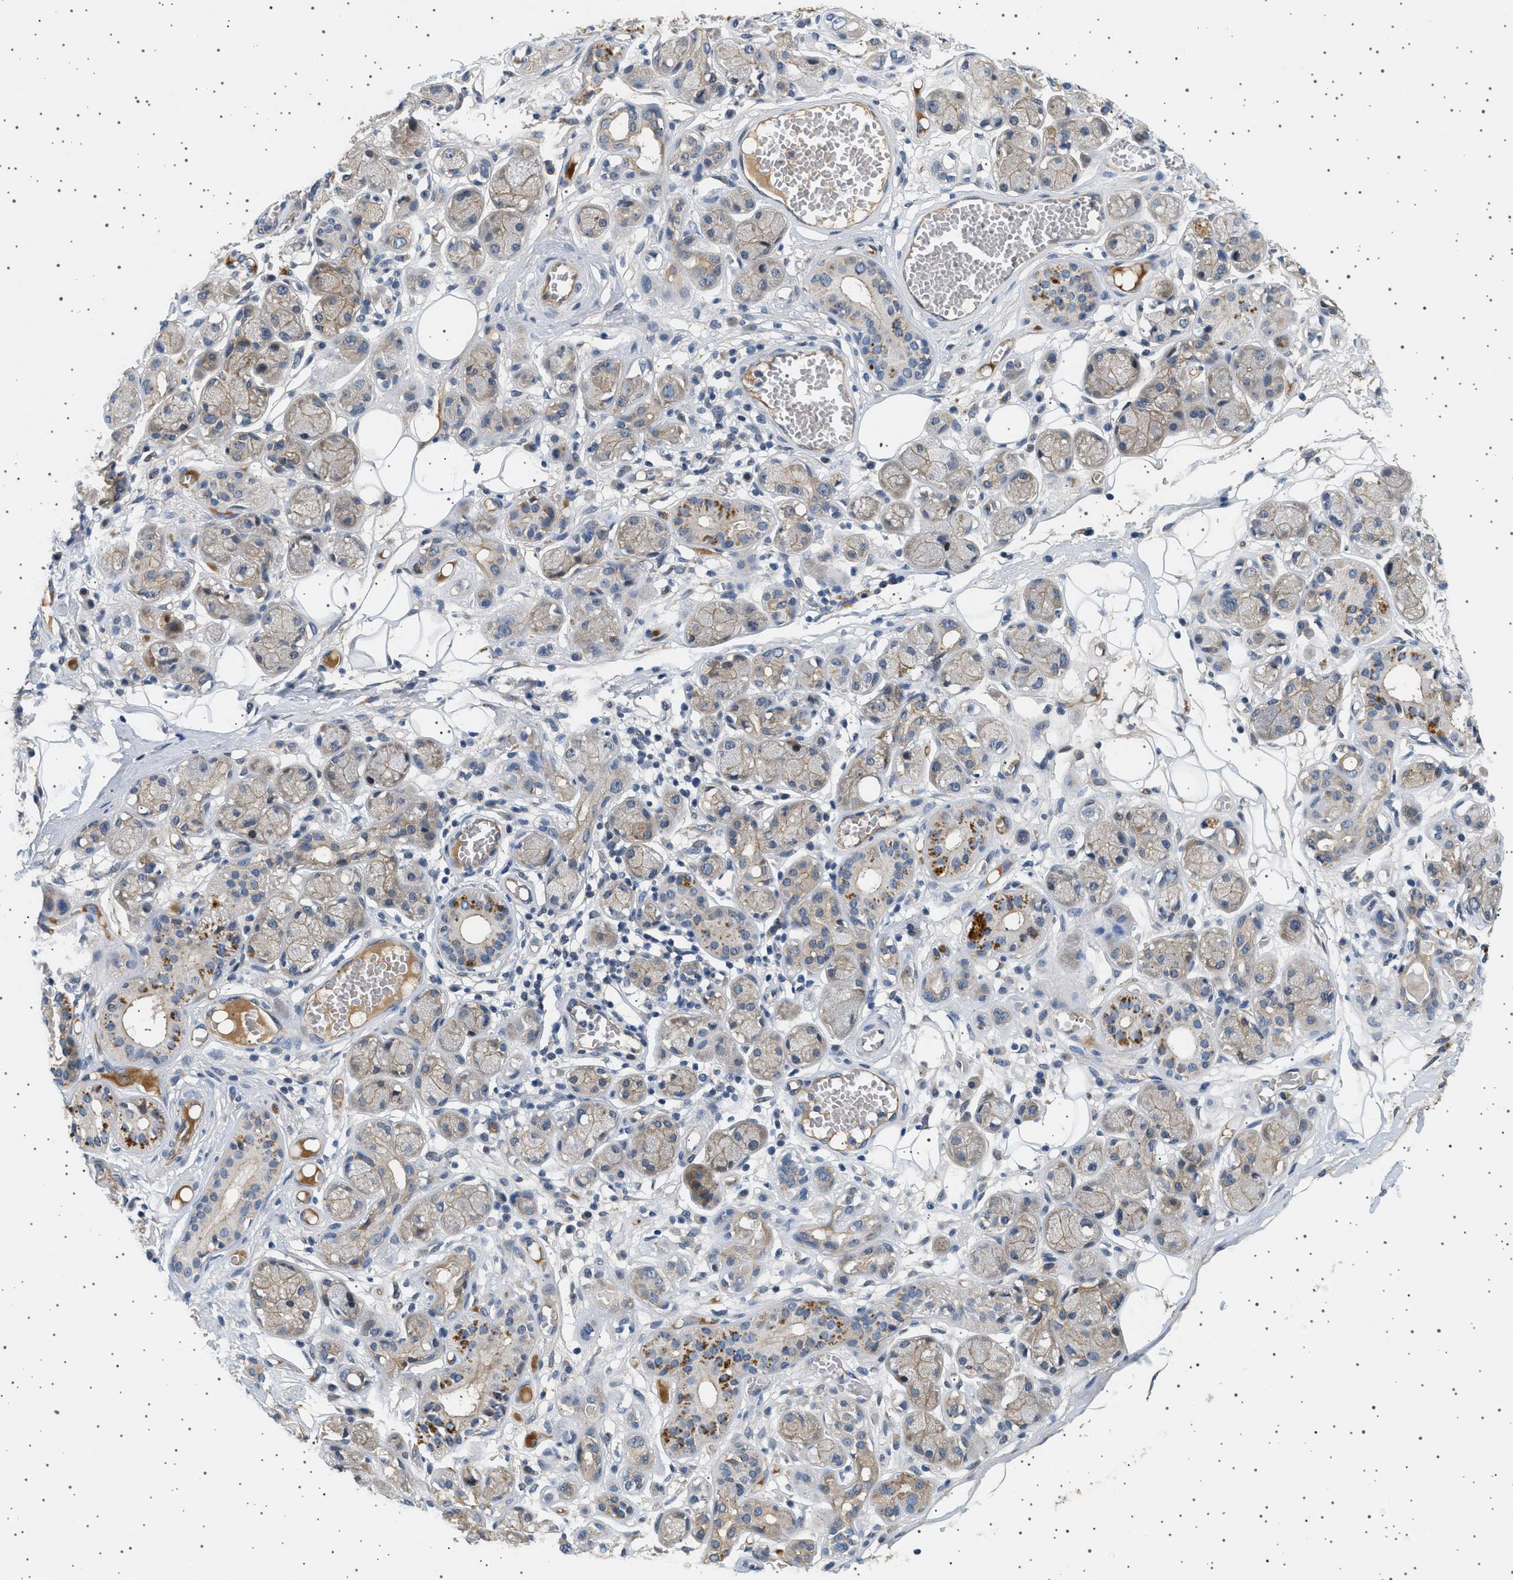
{"staining": {"intensity": "negative", "quantity": "none", "location": "none"}, "tissue": "adipose tissue", "cell_type": "Adipocytes", "image_type": "normal", "snomed": [{"axis": "morphology", "description": "Normal tissue, NOS"}, {"axis": "morphology", "description": "Inflammation, NOS"}, {"axis": "topography", "description": "Salivary gland"}, {"axis": "topography", "description": "Peripheral nerve tissue"}], "caption": "High magnification brightfield microscopy of unremarkable adipose tissue stained with DAB (3,3'-diaminobenzidine) (brown) and counterstained with hematoxylin (blue): adipocytes show no significant staining. (DAB (3,3'-diaminobenzidine) immunohistochemistry (IHC), high magnification).", "gene": "PLPP6", "patient": {"sex": "female", "age": 75}}